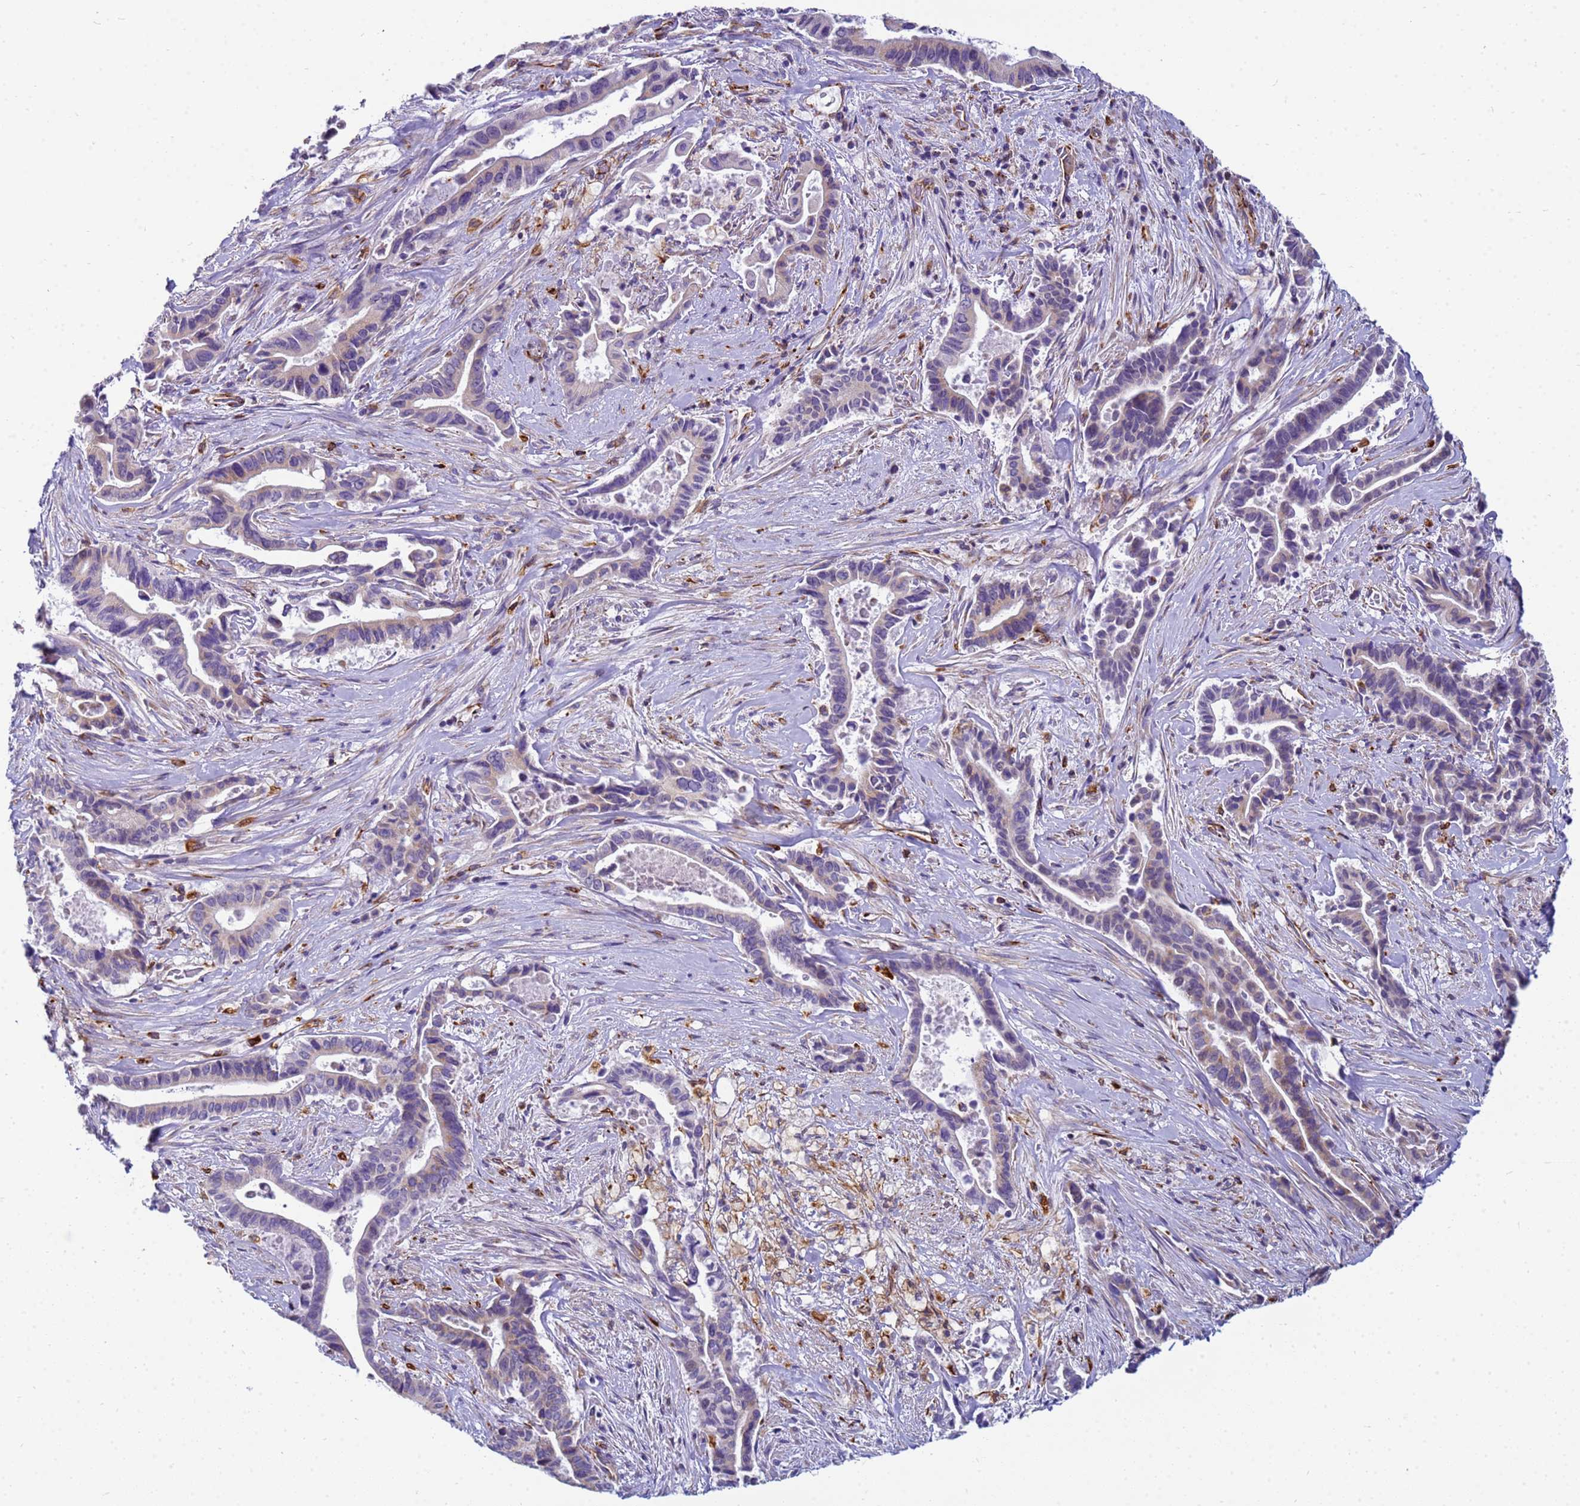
{"staining": {"intensity": "negative", "quantity": "none", "location": "none"}, "tissue": "pancreatic cancer", "cell_type": "Tumor cells", "image_type": "cancer", "snomed": [{"axis": "morphology", "description": "Adenocarcinoma, NOS"}, {"axis": "topography", "description": "Pancreas"}], "caption": "Tumor cells show no significant protein positivity in pancreatic cancer (adenocarcinoma).", "gene": "UBXN2B", "patient": {"sex": "female", "age": 77}}